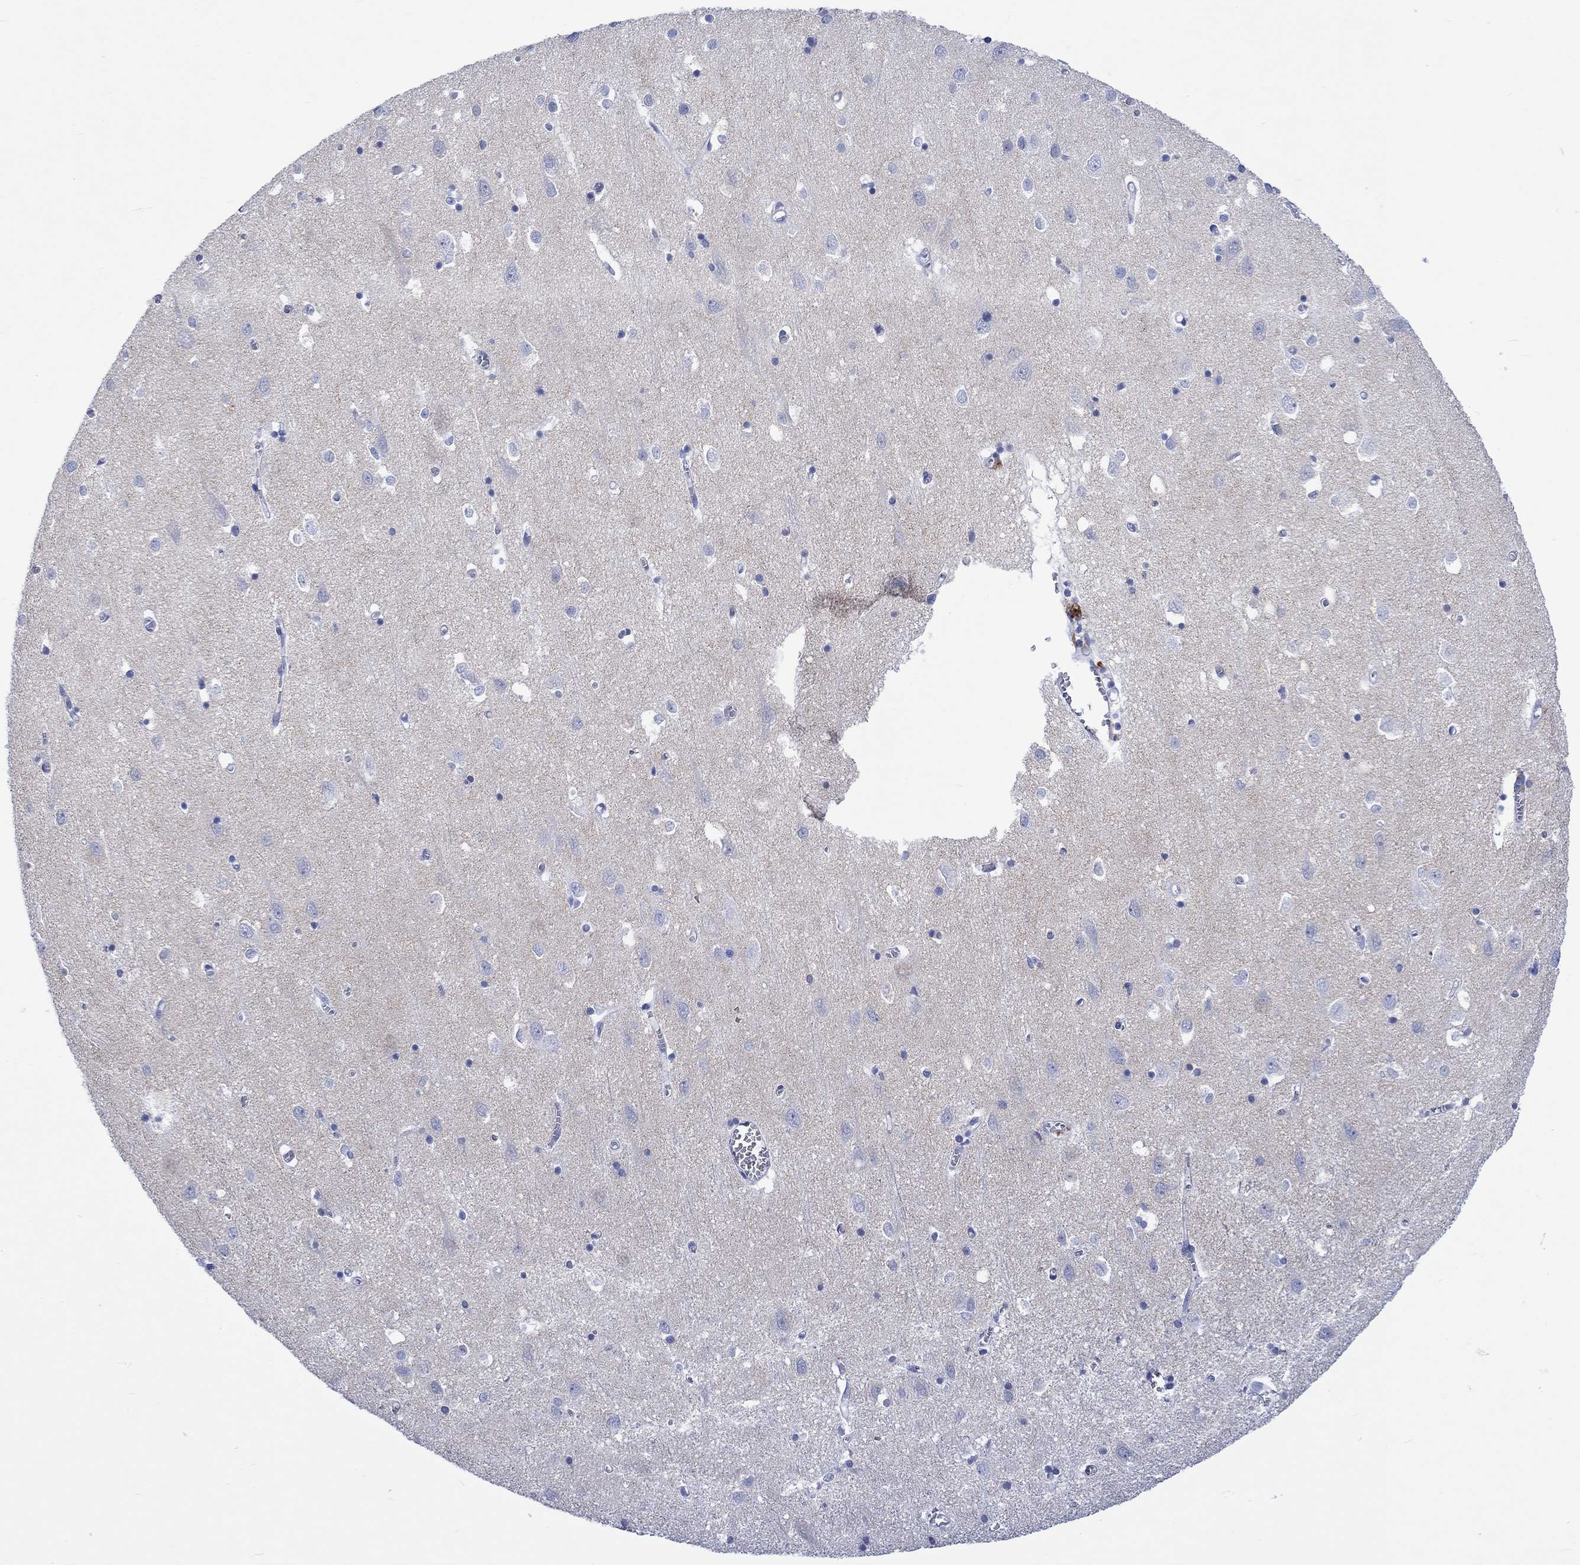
{"staining": {"intensity": "negative", "quantity": "none", "location": "none"}, "tissue": "cerebral cortex", "cell_type": "Endothelial cells", "image_type": "normal", "snomed": [{"axis": "morphology", "description": "Normal tissue, NOS"}, {"axis": "topography", "description": "Cerebral cortex"}], "caption": "Benign cerebral cortex was stained to show a protein in brown. There is no significant staining in endothelial cells.", "gene": "CACNG3", "patient": {"sex": "male", "age": 70}}